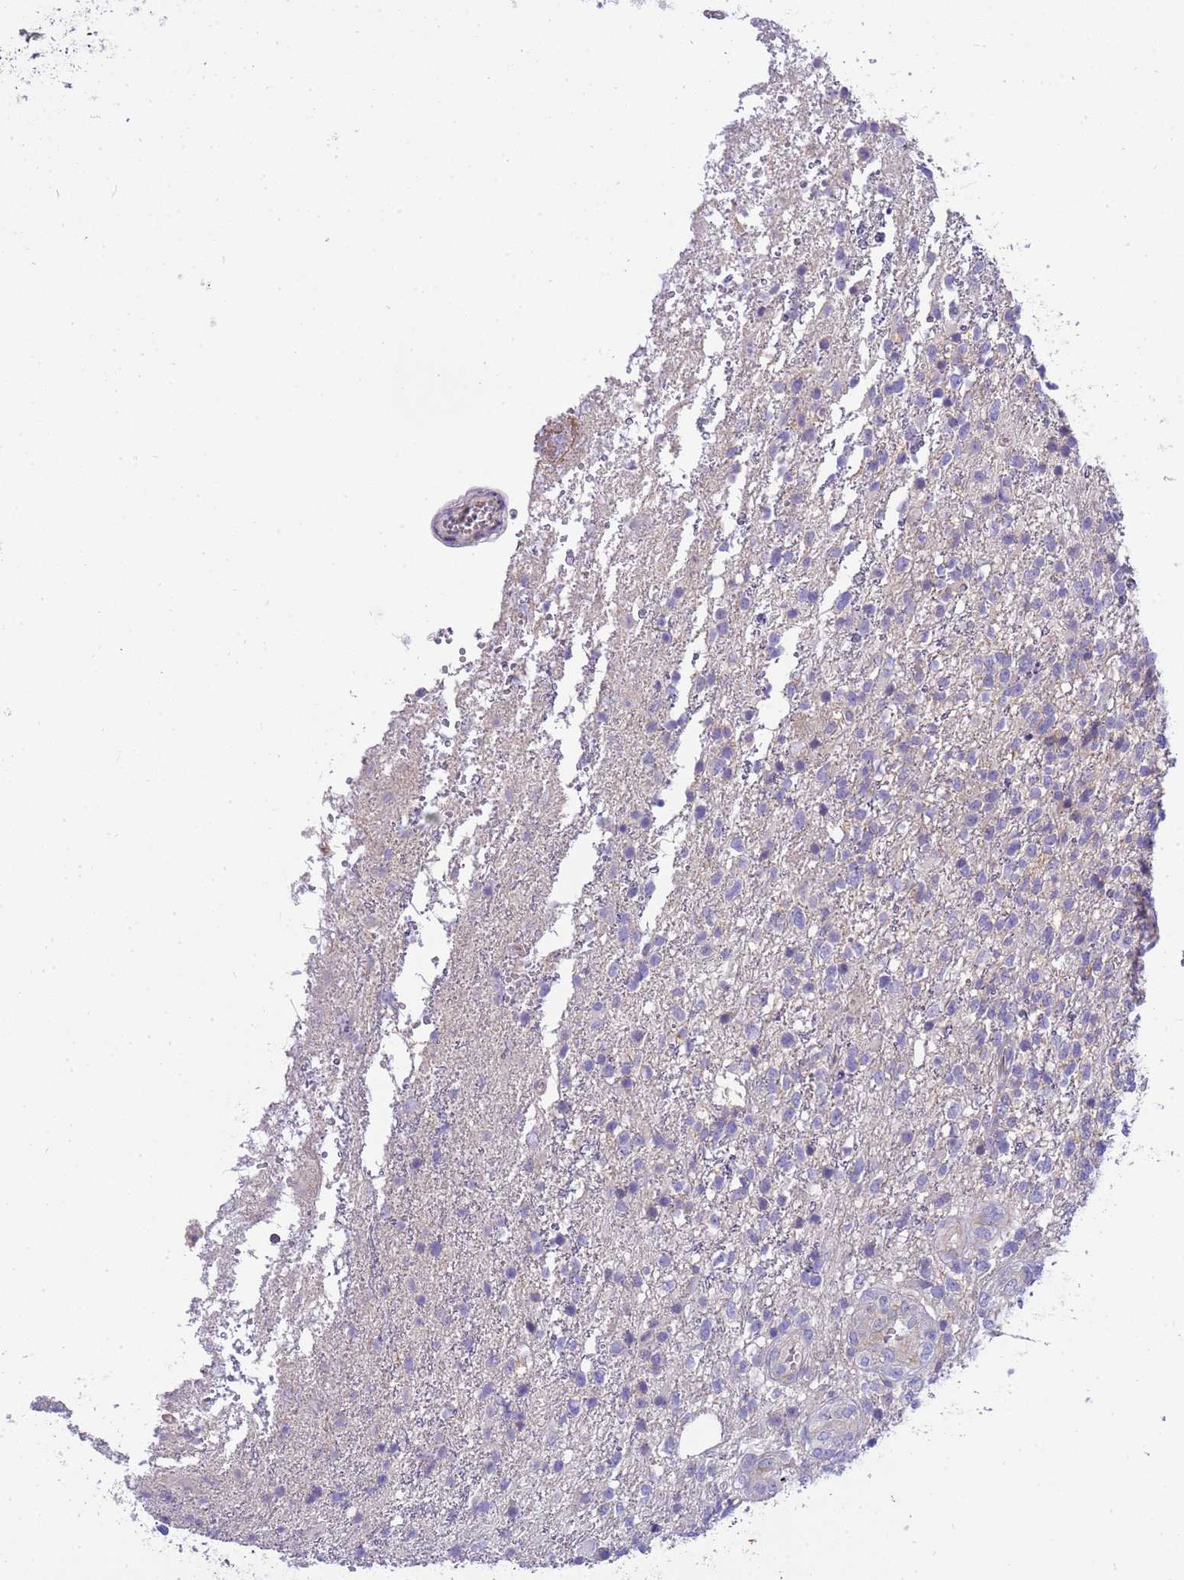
{"staining": {"intensity": "negative", "quantity": "none", "location": "none"}, "tissue": "glioma", "cell_type": "Tumor cells", "image_type": "cancer", "snomed": [{"axis": "morphology", "description": "Glioma, malignant, High grade"}, {"axis": "topography", "description": "Brain"}], "caption": "IHC micrograph of neoplastic tissue: human high-grade glioma (malignant) stained with DAB exhibits no significant protein staining in tumor cells. (DAB immunohistochemistry visualized using brightfield microscopy, high magnification).", "gene": "RIPPLY2", "patient": {"sex": "male", "age": 56}}